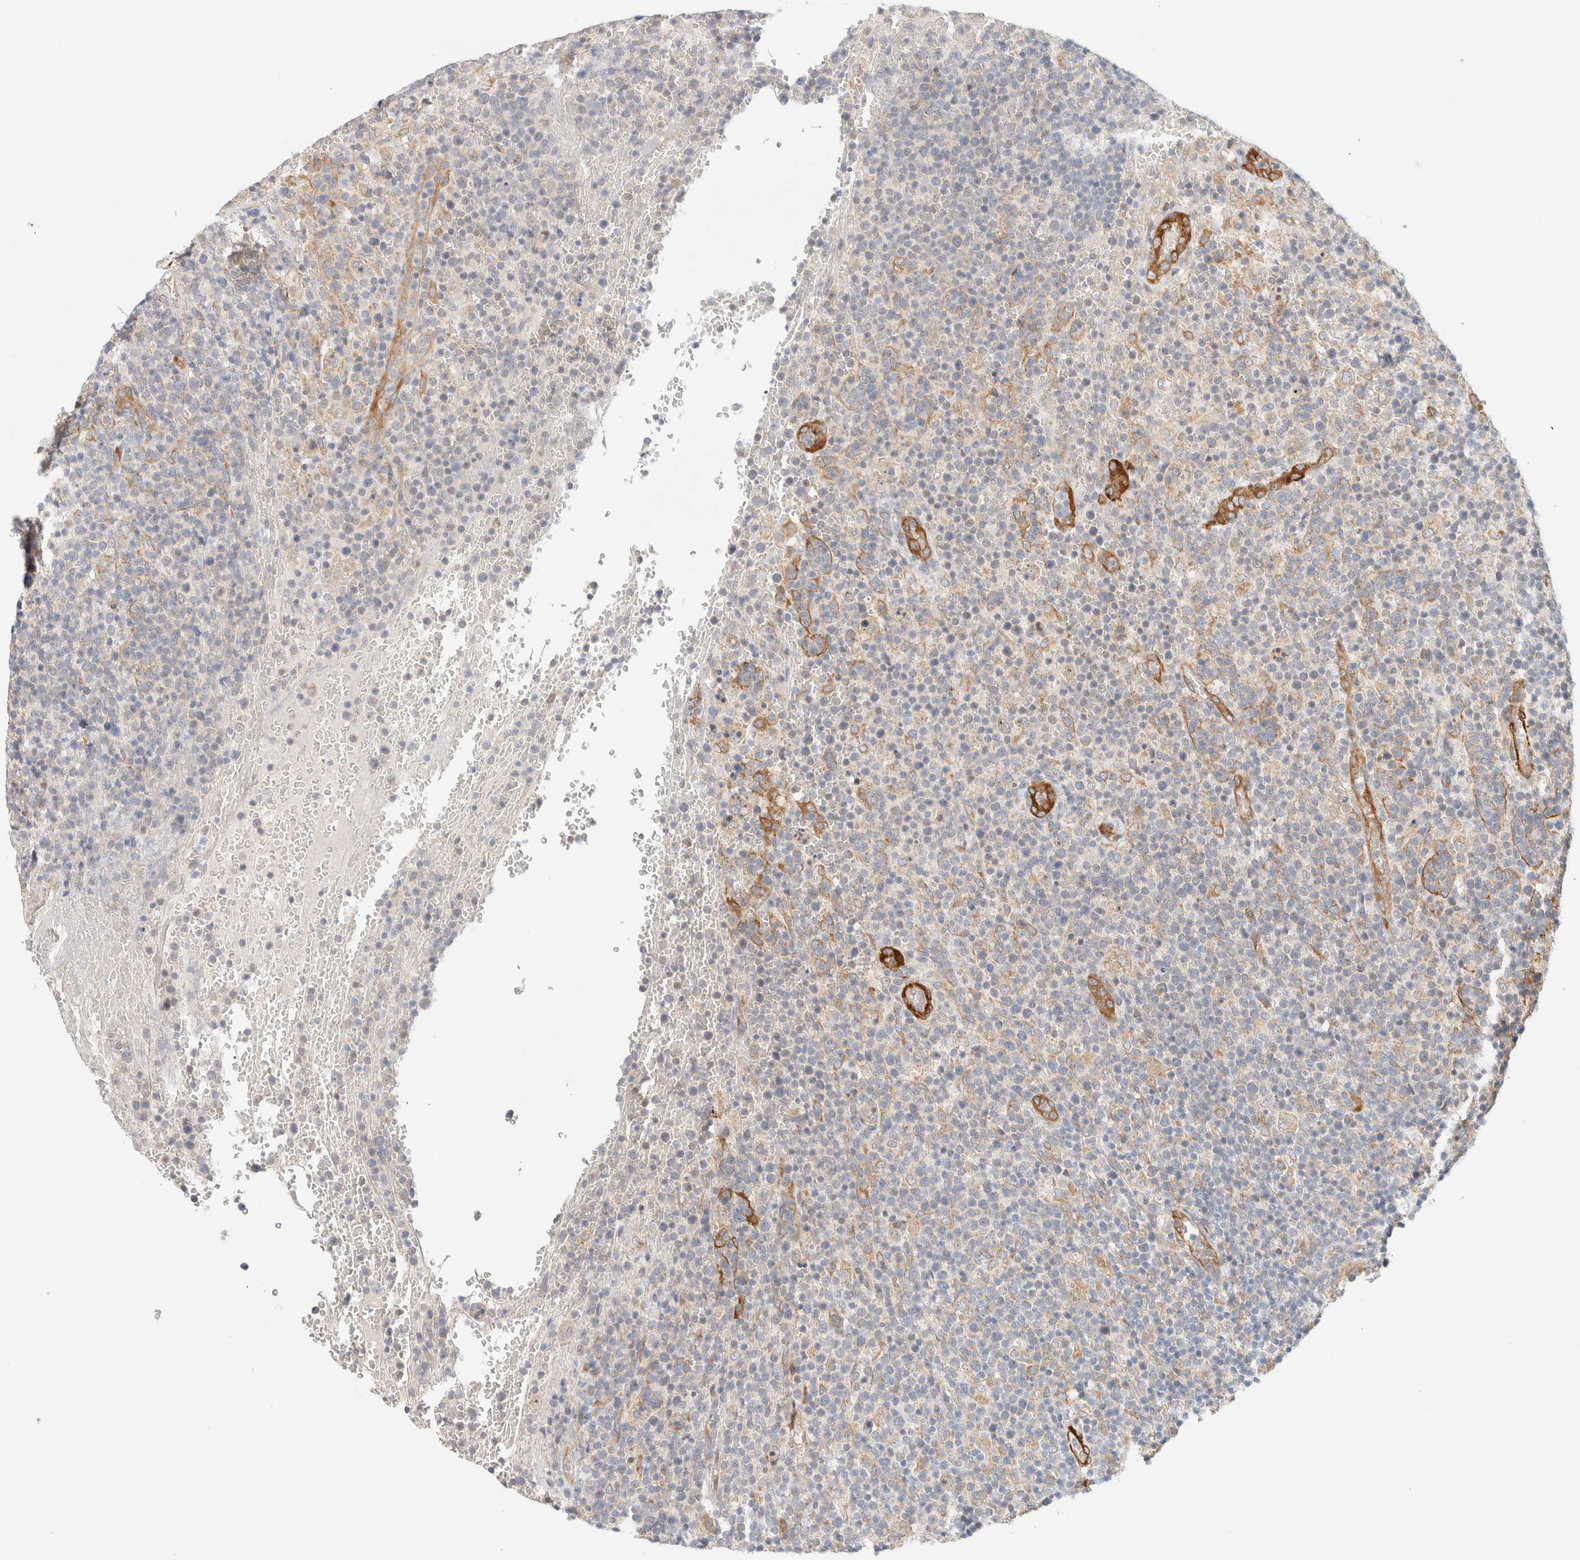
{"staining": {"intensity": "moderate", "quantity": "<25%", "location": "cytoplasmic/membranous"}, "tissue": "lymphoma", "cell_type": "Tumor cells", "image_type": "cancer", "snomed": [{"axis": "morphology", "description": "Malignant lymphoma, non-Hodgkin's type, High grade"}, {"axis": "topography", "description": "Lymph node"}], "caption": "A high-resolution histopathology image shows IHC staining of lymphoma, which exhibits moderate cytoplasmic/membranous staining in approximately <25% of tumor cells.", "gene": "RRP15", "patient": {"sex": "male", "age": 61}}